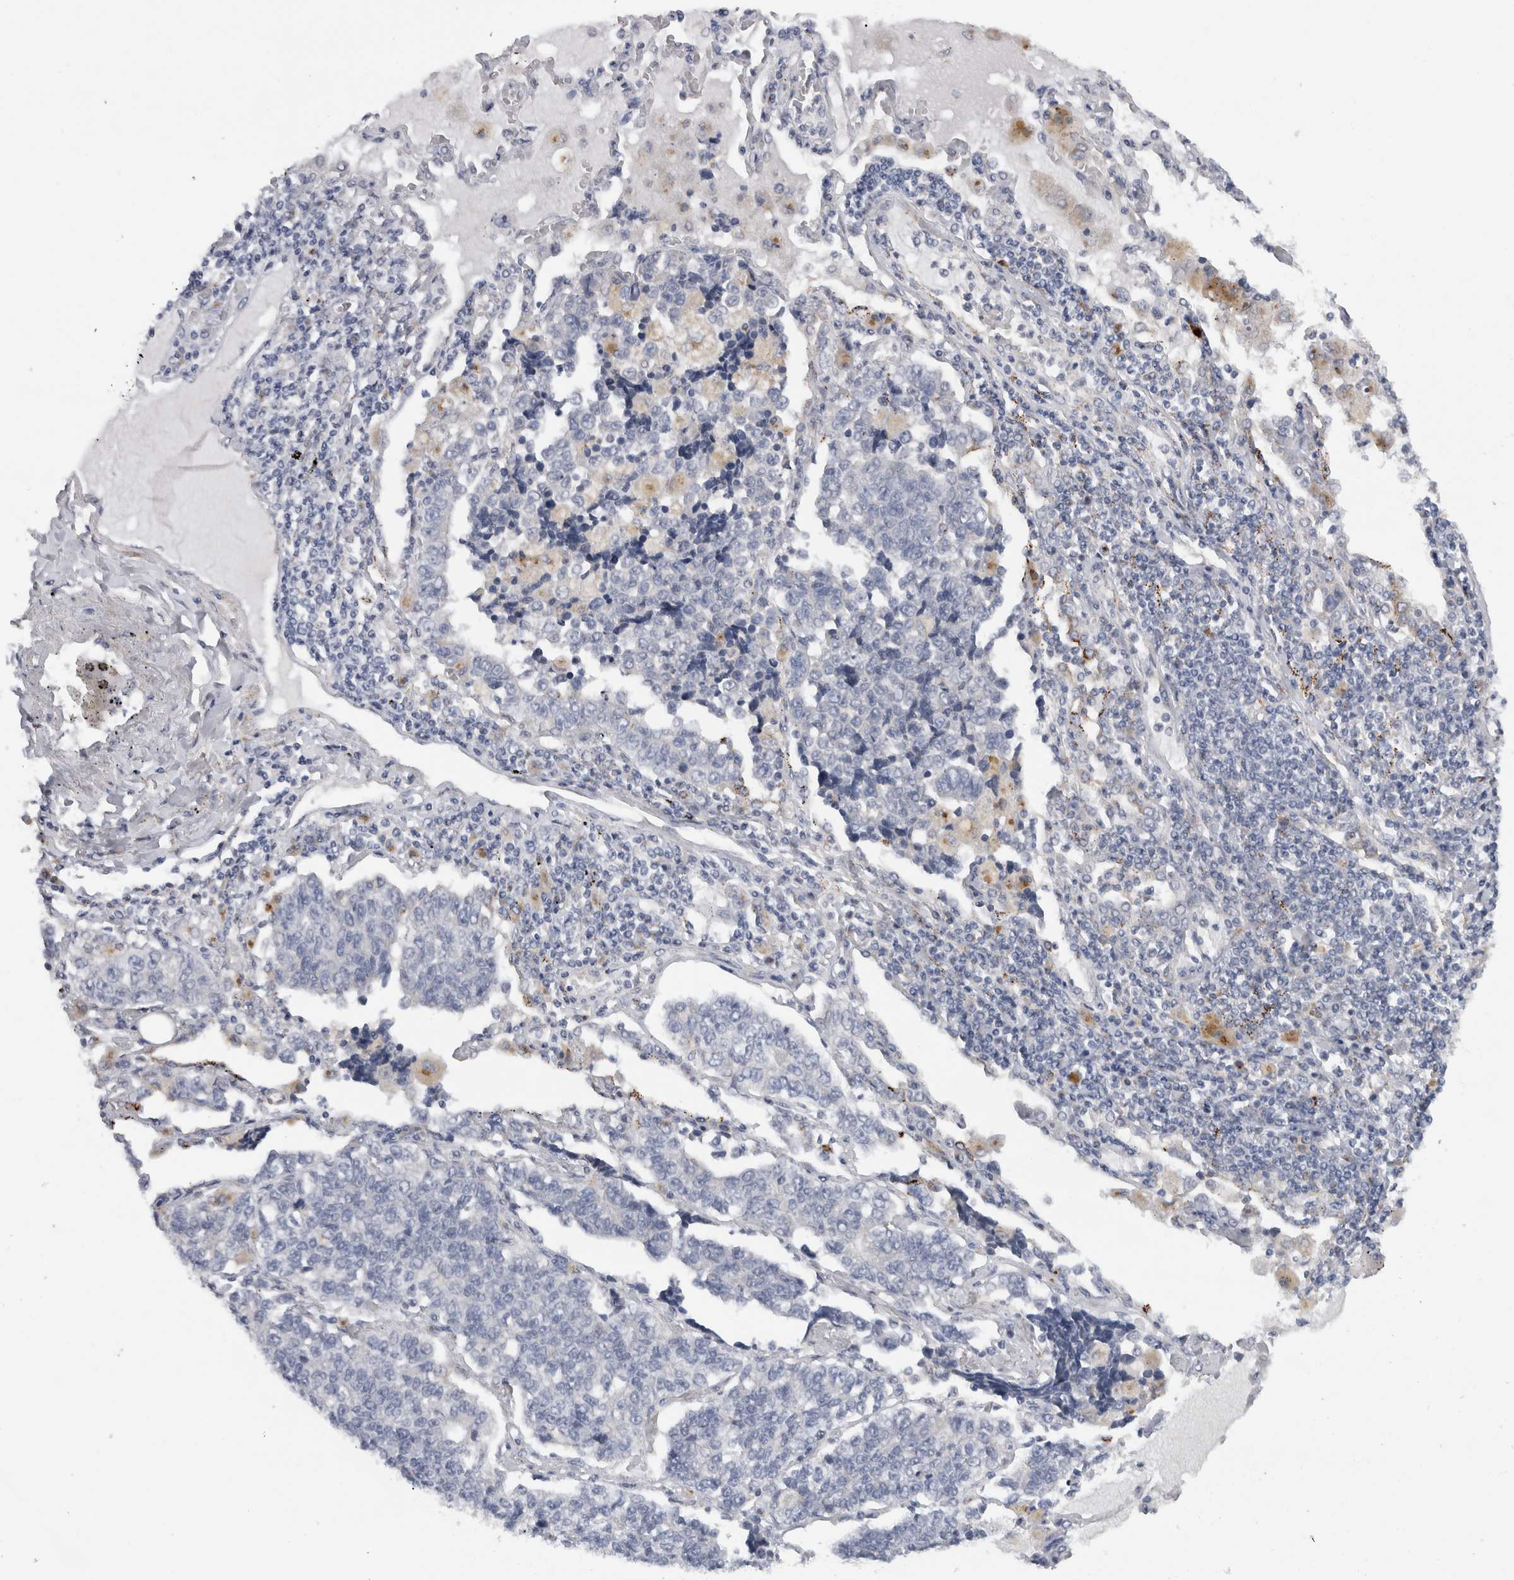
{"staining": {"intensity": "negative", "quantity": "none", "location": "none"}, "tissue": "lung cancer", "cell_type": "Tumor cells", "image_type": "cancer", "snomed": [{"axis": "morphology", "description": "Adenocarcinoma, NOS"}, {"axis": "topography", "description": "Lung"}], "caption": "The image reveals no significant expression in tumor cells of lung cancer.", "gene": "MGAT1", "patient": {"sex": "male", "age": 49}}